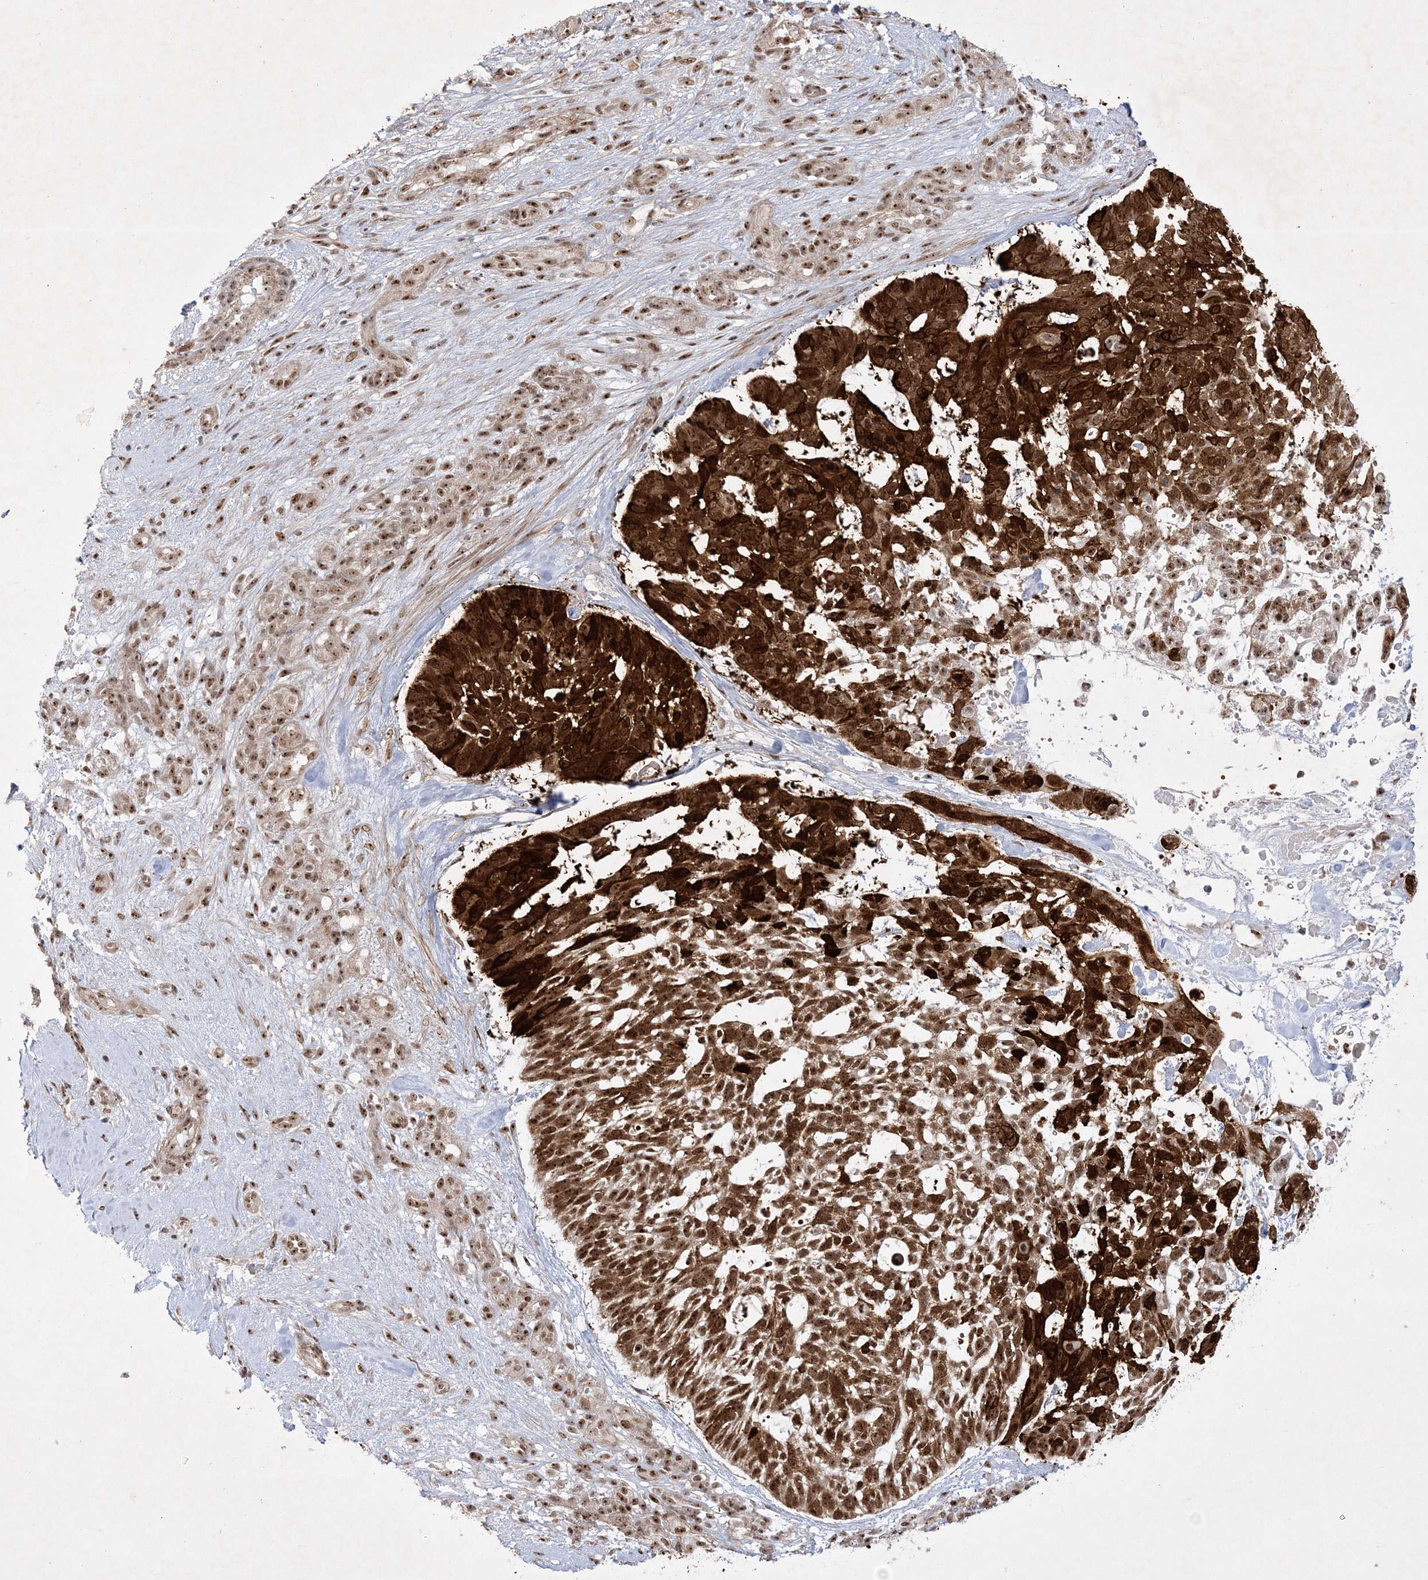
{"staining": {"intensity": "strong", "quantity": ">75%", "location": "cytoplasmic/membranous,nuclear"}, "tissue": "skin cancer", "cell_type": "Tumor cells", "image_type": "cancer", "snomed": [{"axis": "morphology", "description": "Basal cell carcinoma"}, {"axis": "topography", "description": "Skin"}], "caption": "Immunohistochemistry (IHC) of basal cell carcinoma (skin) exhibits high levels of strong cytoplasmic/membranous and nuclear staining in about >75% of tumor cells.", "gene": "NPM3", "patient": {"sex": "male", "age": 88}}